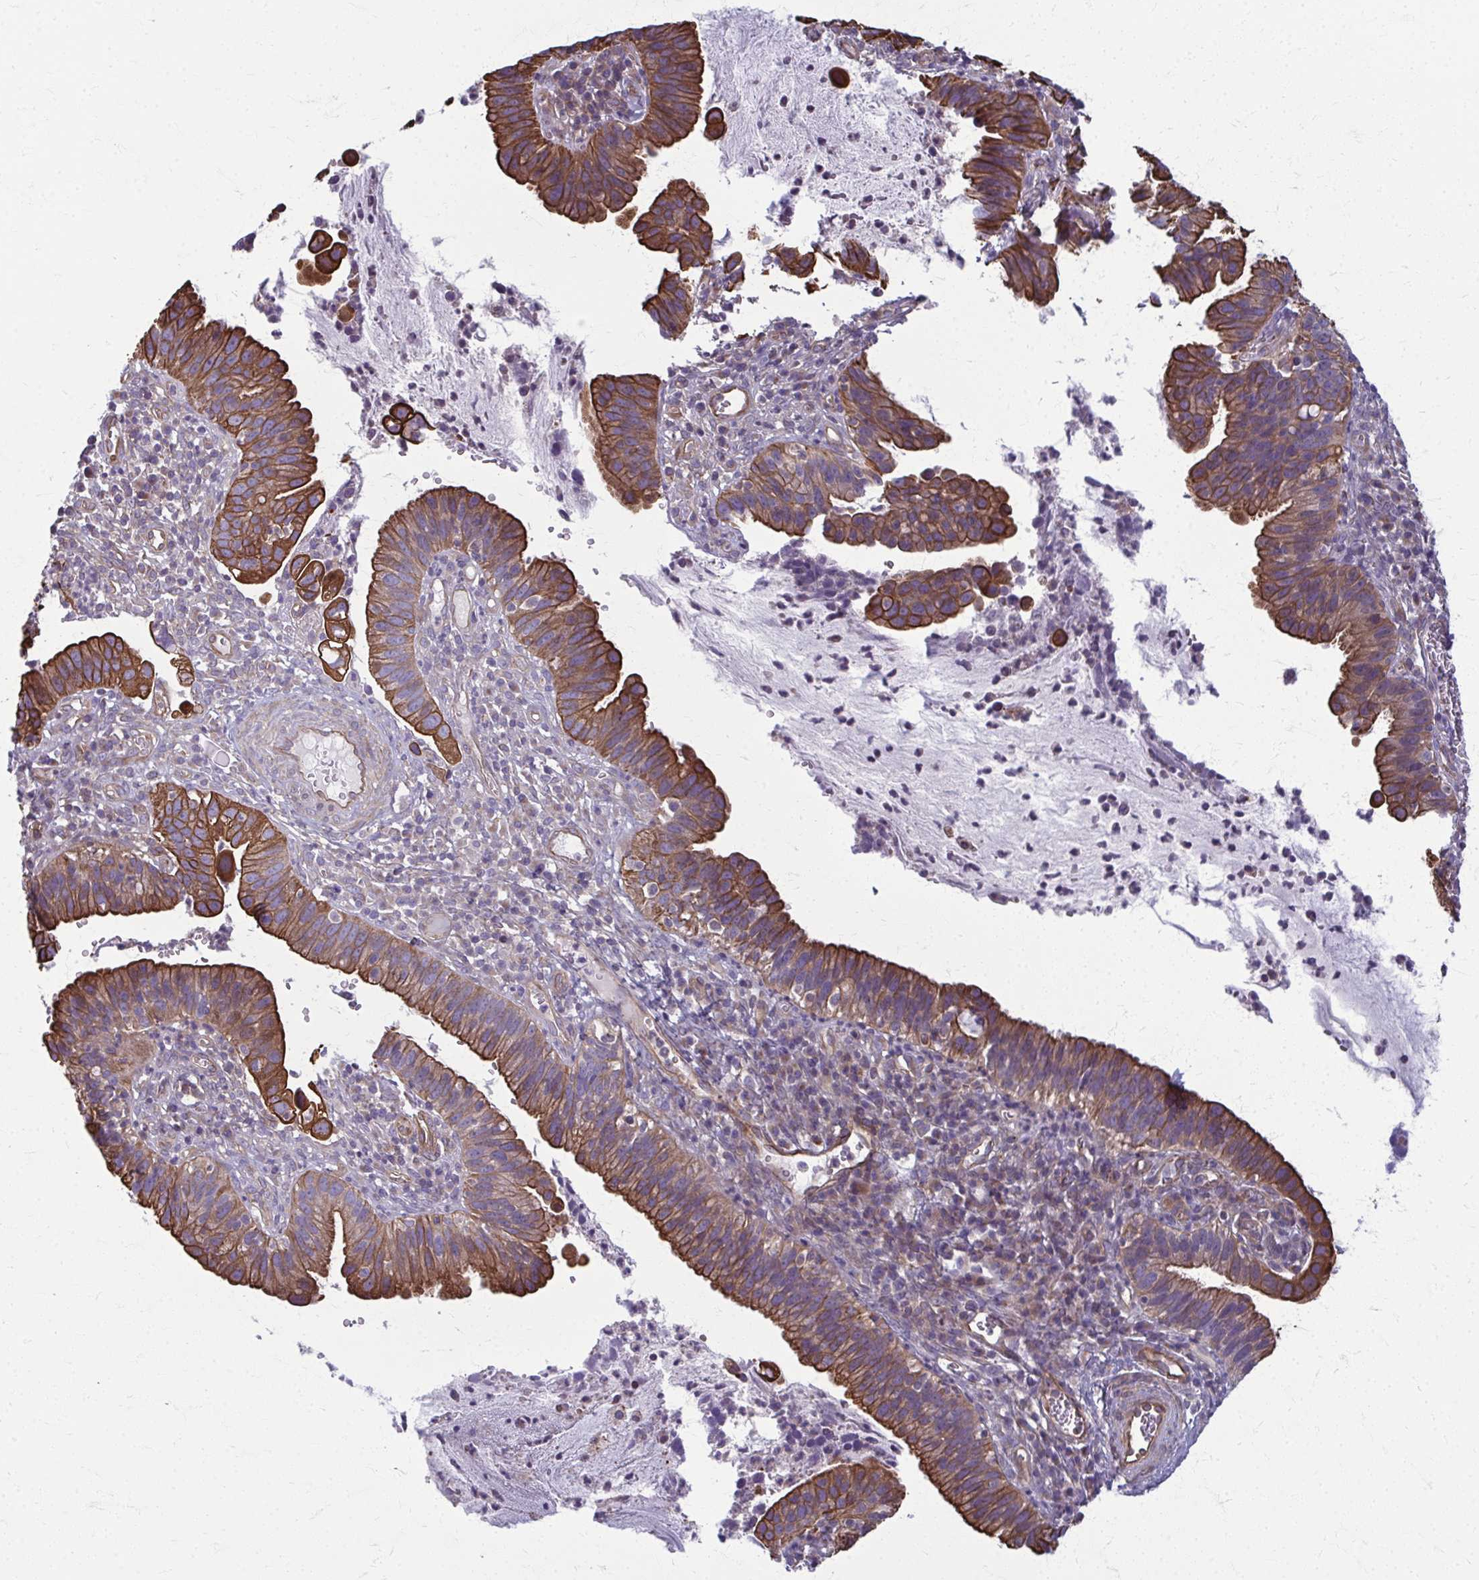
{"staining": {"intensity": "strong", "quantity": ">75%", "location": "cytoplasmic/membranous"}, "tissue": "cervical cancer", "cell_type": "Tumor cells", "image_type": "cancer", "snomed": [{"axis": "morphology", "description": "Adenocarcinoma, NOS"}, {"axis": "topography", "description": "Cervix"}], "caption": "Immunohistochemistry (IHC) (DAB (3,3'-diaminobenzidine)) staining of human cervical cancer displays strong cytoplasmic/membranous protein staining in approximately >75% of tumor cells. The staining is performed using DAB (3,3'-diaminobenzidine) brown chromogen to label protein expression. The nuclei are counter-stained blue using hematoxylin.", "gene": "EID2B", "patient": {"sex": "female", "age": 34}}